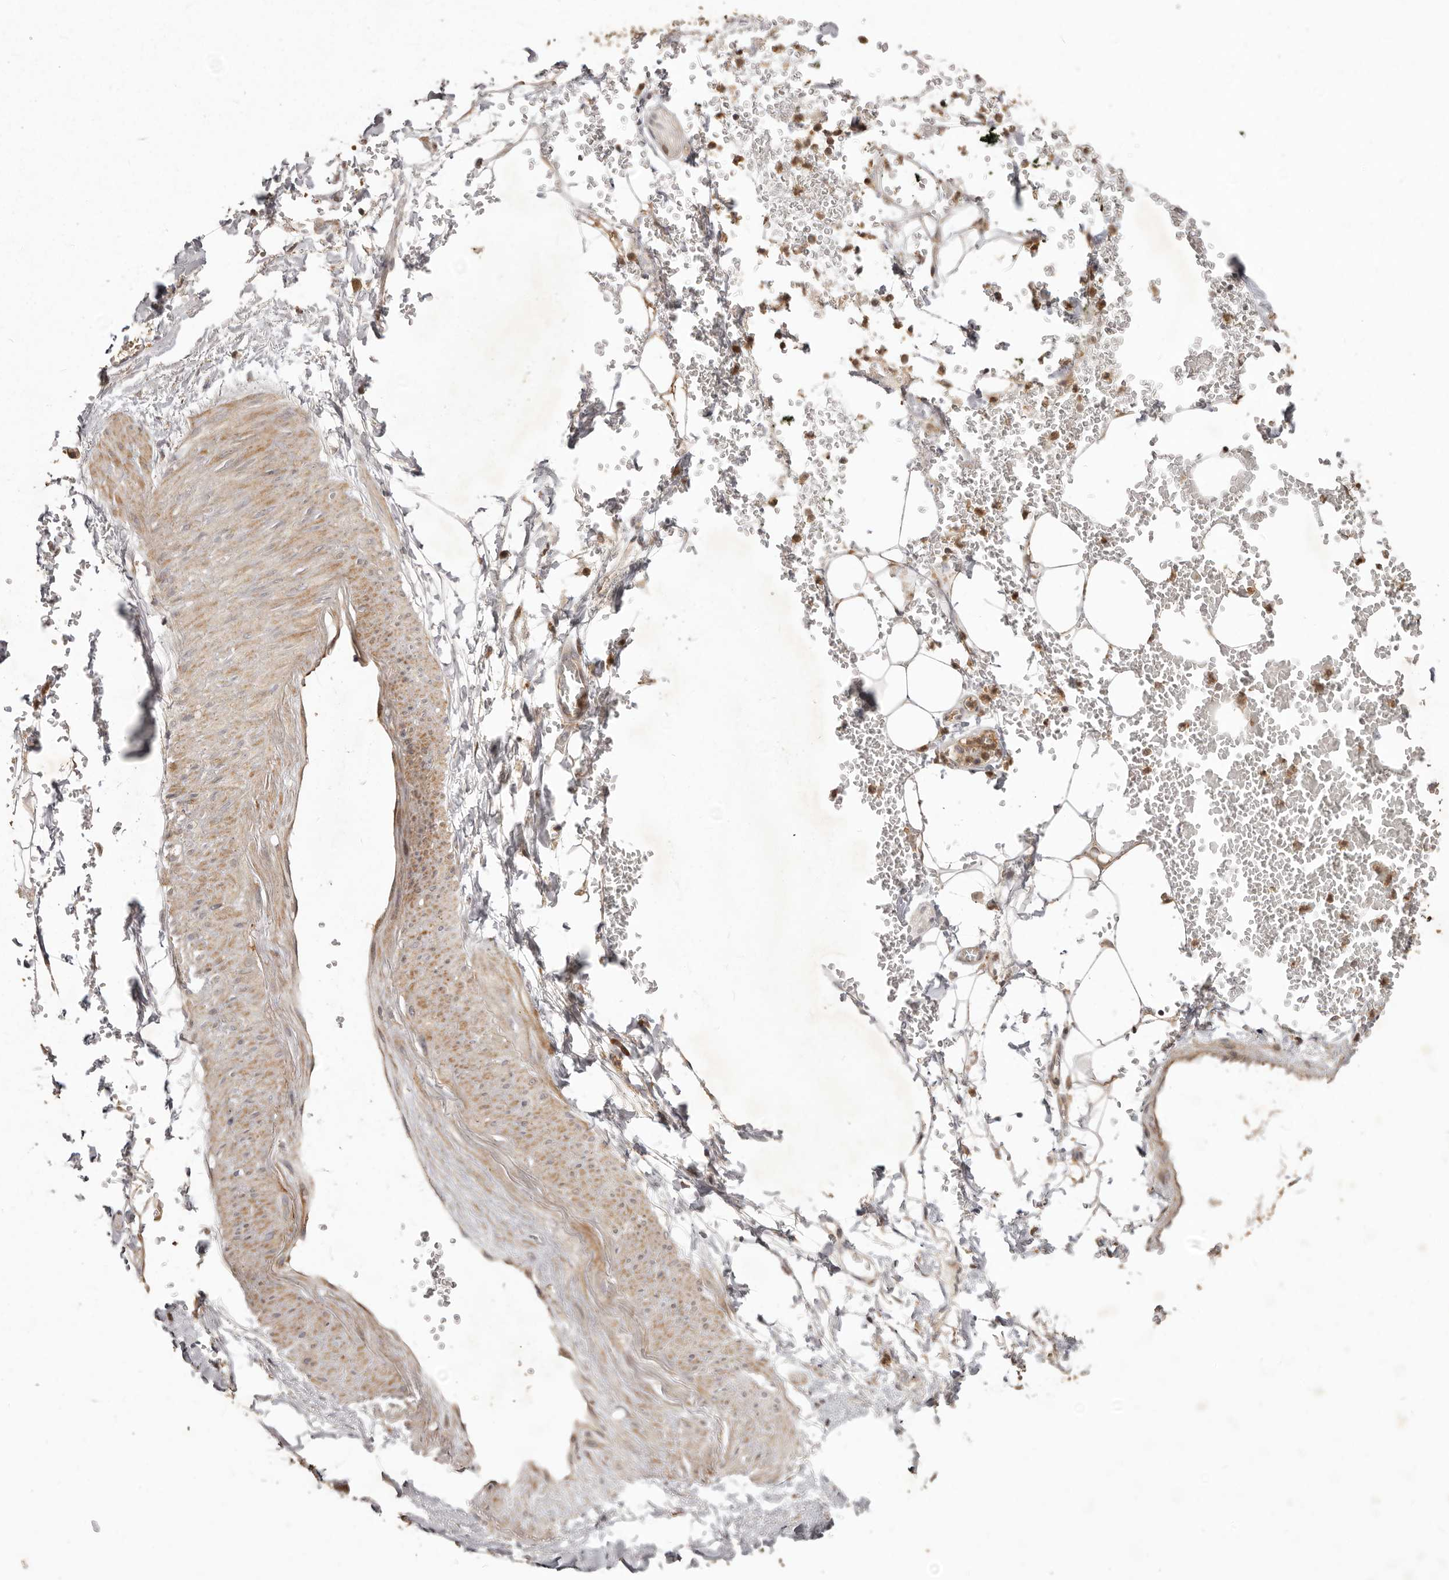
{"staining": {"intensity": "negative", "quantity": "none", "location": "none"}, "tissue": "adipose tissue", "cell_type": "Adipocytes", "image_type": "normal", "snomed": [{"axis": "morphology", "description": "Normal tissue, NOS"}, {"axis": "morphology", "description": "Adenocarcinoma, NOS"}, {"axis": "topography", "description": "Pancreas"}, {"axis": "topography", "description": "Peripheral nerve tissue"}], "caption": "The photomicrograph displays no significant staining in adipocytes of adipose tissue. The staining is performed using DAB brown chromogen with nuclei counter-stained in using hematoxylin.", "gene": "RNF187", "patient": {"sex": "male", "age": 59}}